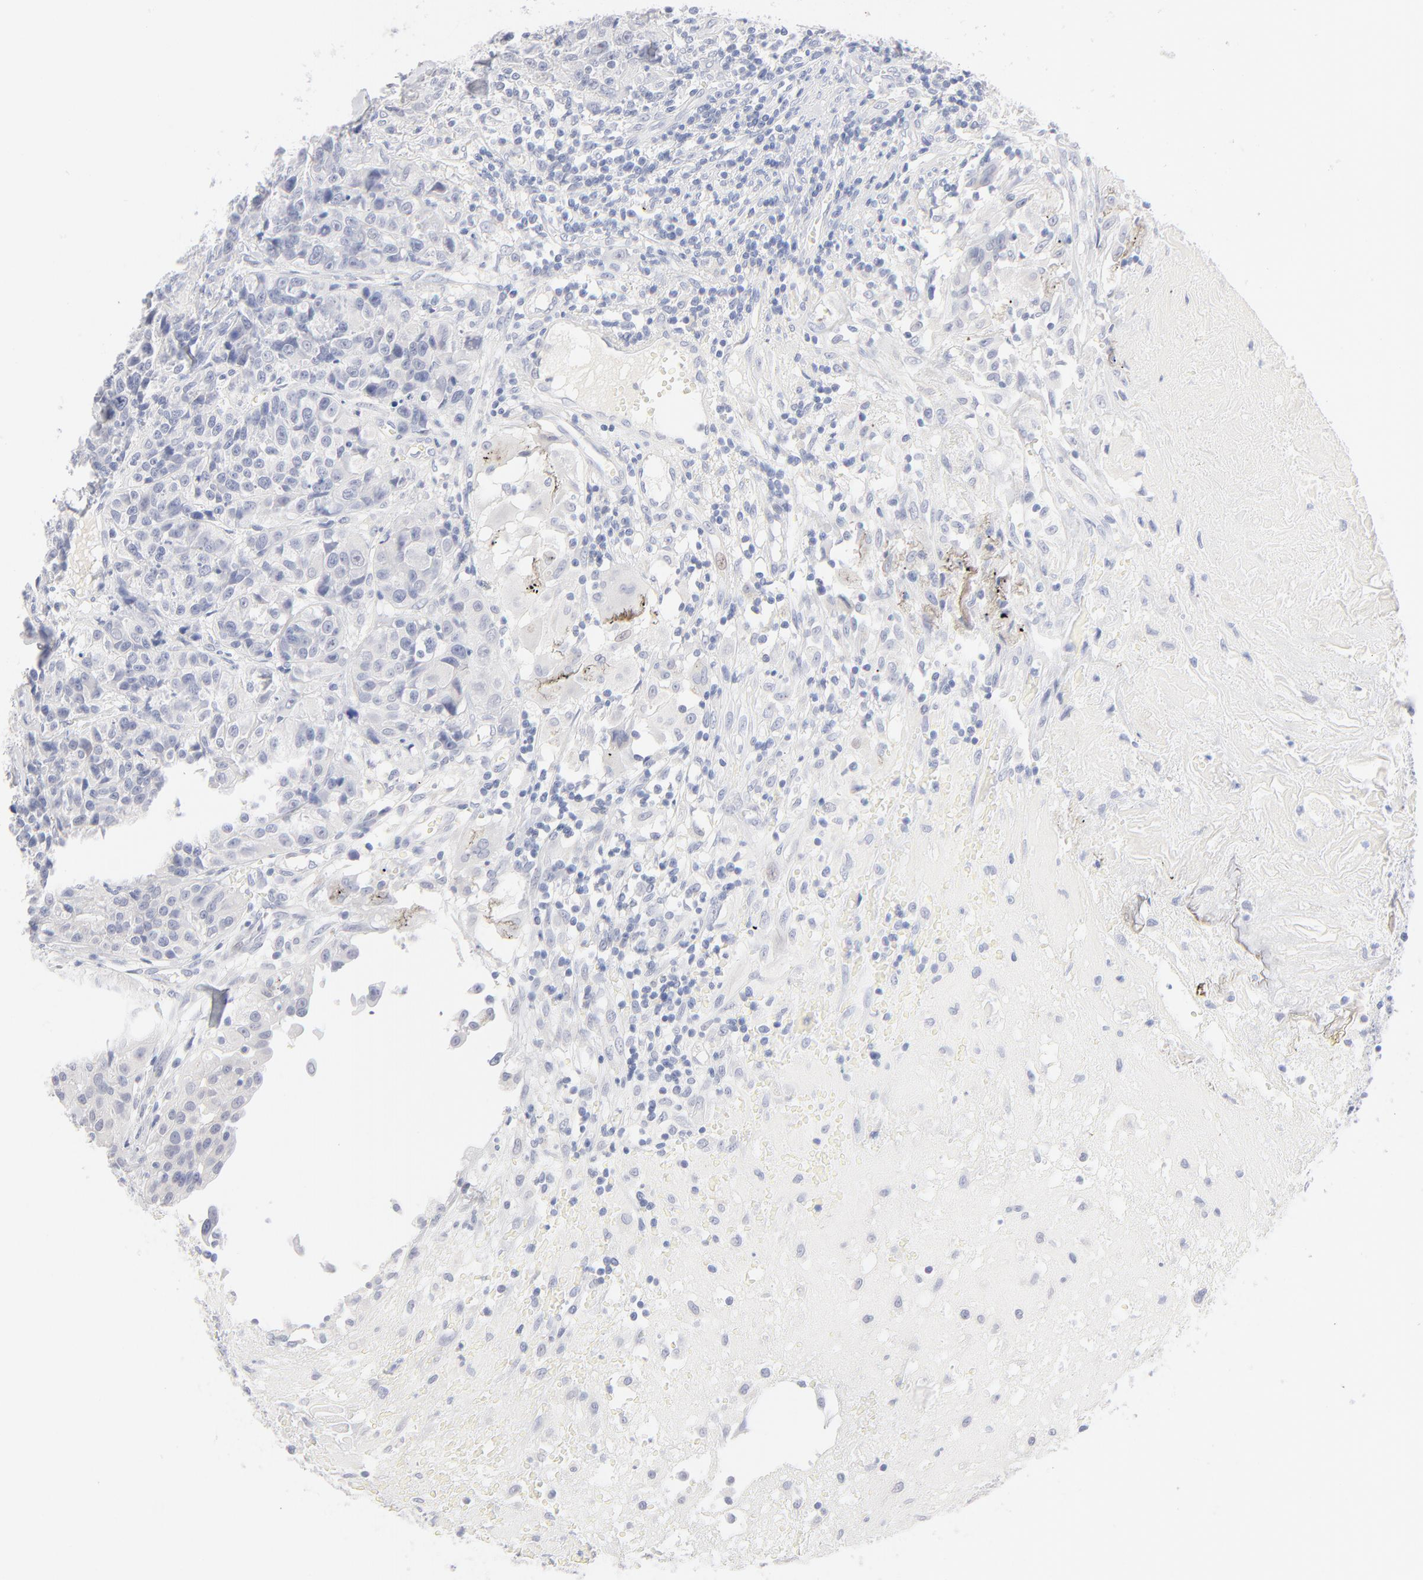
{"staining": {"intensity": "negative", "quantity": "none", "location": "none"}, "tissue": "urothelial cancer", "cell_type": "Tumor cells", "image_type": "cancer", "snomed": [{"axis": "morphology", "description": "Urothelial carcinoma, High grade"}, {"axis": "topography", "description": "Urinary bladder"}], "caption": "Immunohistochemistry histopathology image of neoplastic tissue: urothelial carcinoma (high-grade) stained with DAB (3,3'-diaminobenzidine) shows no significant protein expression in tumor cells.", "gene": "ONECUT1", "patient": {"sex": "female", "age": 81}}